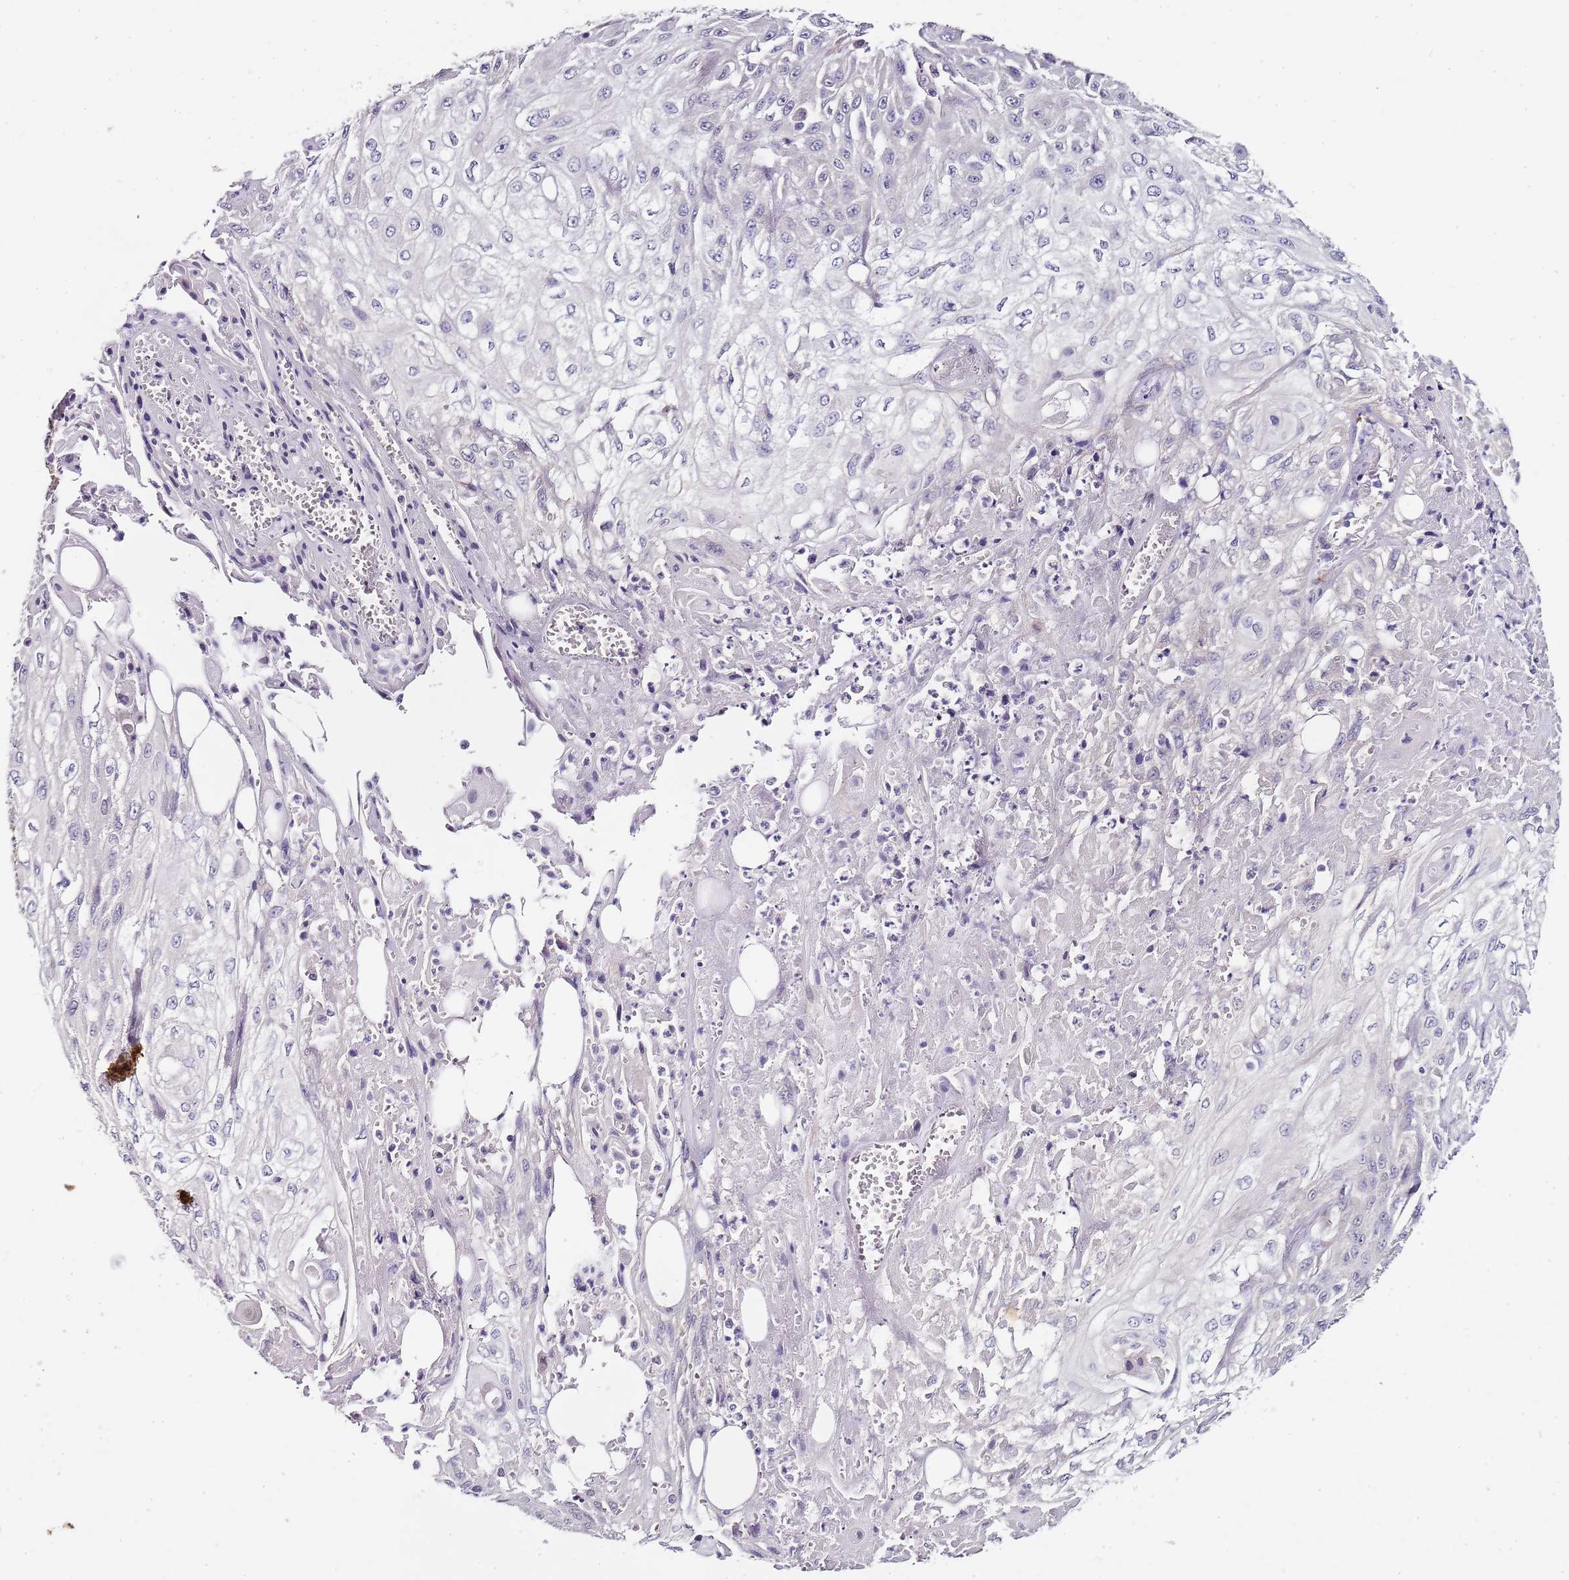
{"staining": {"intensity": "negative", "quantity": "none", "location": "none"}, "tissue": "skin cancer", "cell_type": "Tumor cells", "image_type": "cancer", "snomed": [{"axis": "morphology", "description": "Squamous cell carcinoma, NOS"}, {"axis": "morphology", "description": "Squamous cell carcinoma, metastatic, NOS"}, {"axis": "topography", "description": "Skin"}, {"axis": "topography", "description": "Lymph node"}], "caption": "Immunohistochemistry of human squamous cell carcinoma (skin) reveals no staining in tumor cells. The staining was performed using DAB (3,3'-diaminobenzidine) to visualize the protein expression in brown, while the nuclei were stained in blue with hematoxylin (Magnification: 20x).", "gene": "TBC1D9", "patient": {"sex": "male", "age": 75}}